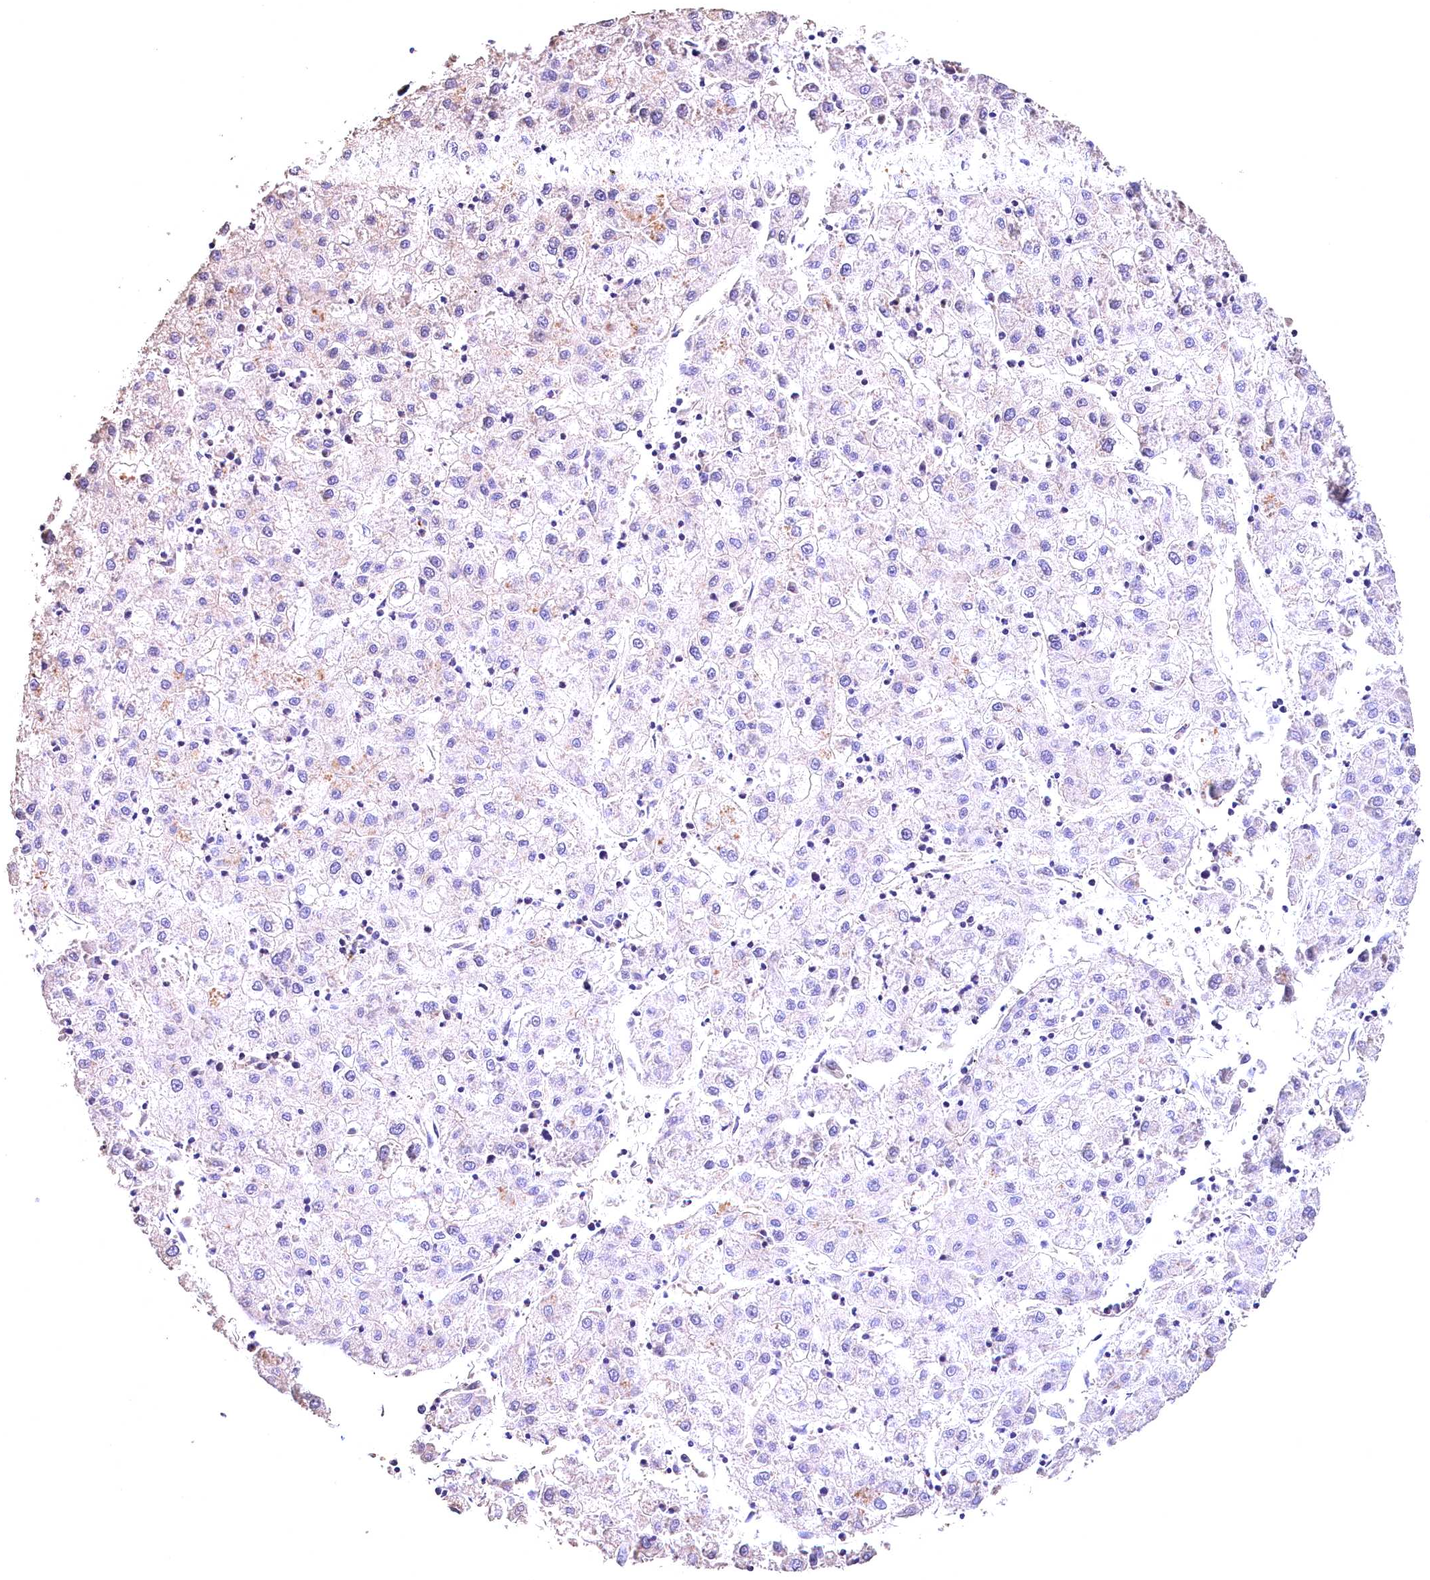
{"staining": {"intensity": "negative", "quantity": "none", "location": "none"}, "tissue": "liver cancer", "cell_type": "Tumor cells", "image_type": "cancer", "snomed": [{"axis": "morphology", "description": "Carcinoma, Hepatocellular, NOS"}, {"axis": "topography", "description": "Liver"}], "caption": "Immunohistochemistry (IHC) of human liver cancer (hepatocellular carcinoma) exhibits no positivity in tumor cells.", "gene": "OAS3", "patient": {"sex": "male", "age": 72}}